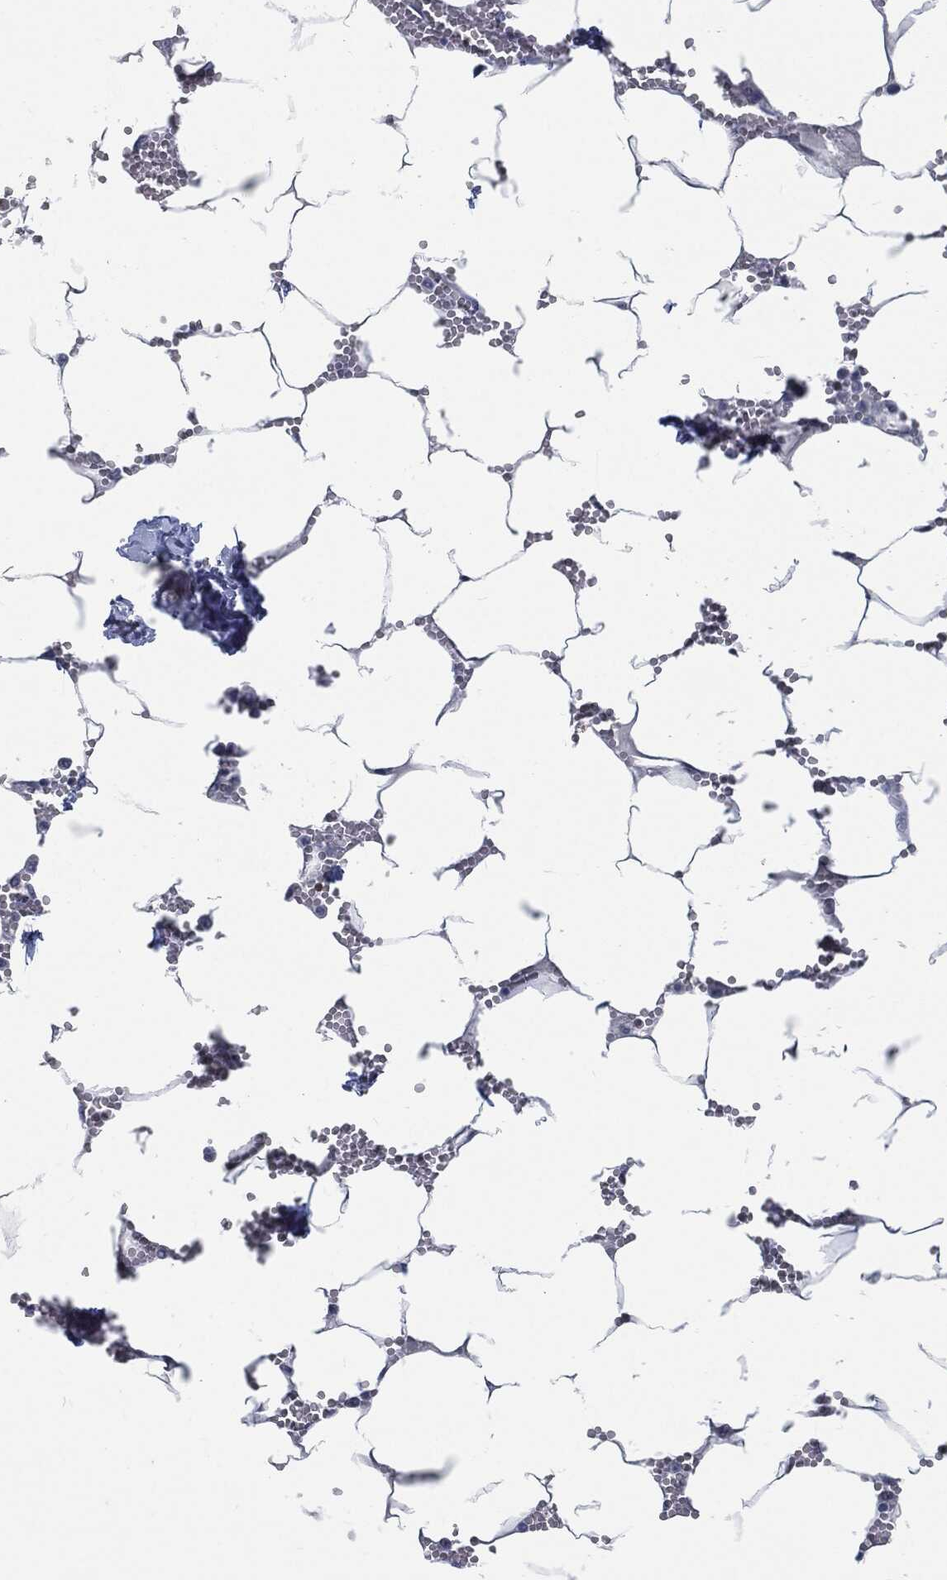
{"staining": {"intensity": "negative", "quantity": "none", "location": "none"}, "tissue": "bone marrow", "cell_type": "Hematopoietic cells", "image_type": "normal", "snomed": [{"axis": "morphology", "description": "Normal tissue, NOS"}, {"axis": "topography", "description": "Bone marrow"}], "caption": "DAB immunohistochemical staining of unremarkable bone marrow exhibits no significant positivity in hematopoietic cells.", "gene": "PROM1", "patient": {"sex": "female", "age": 64}}